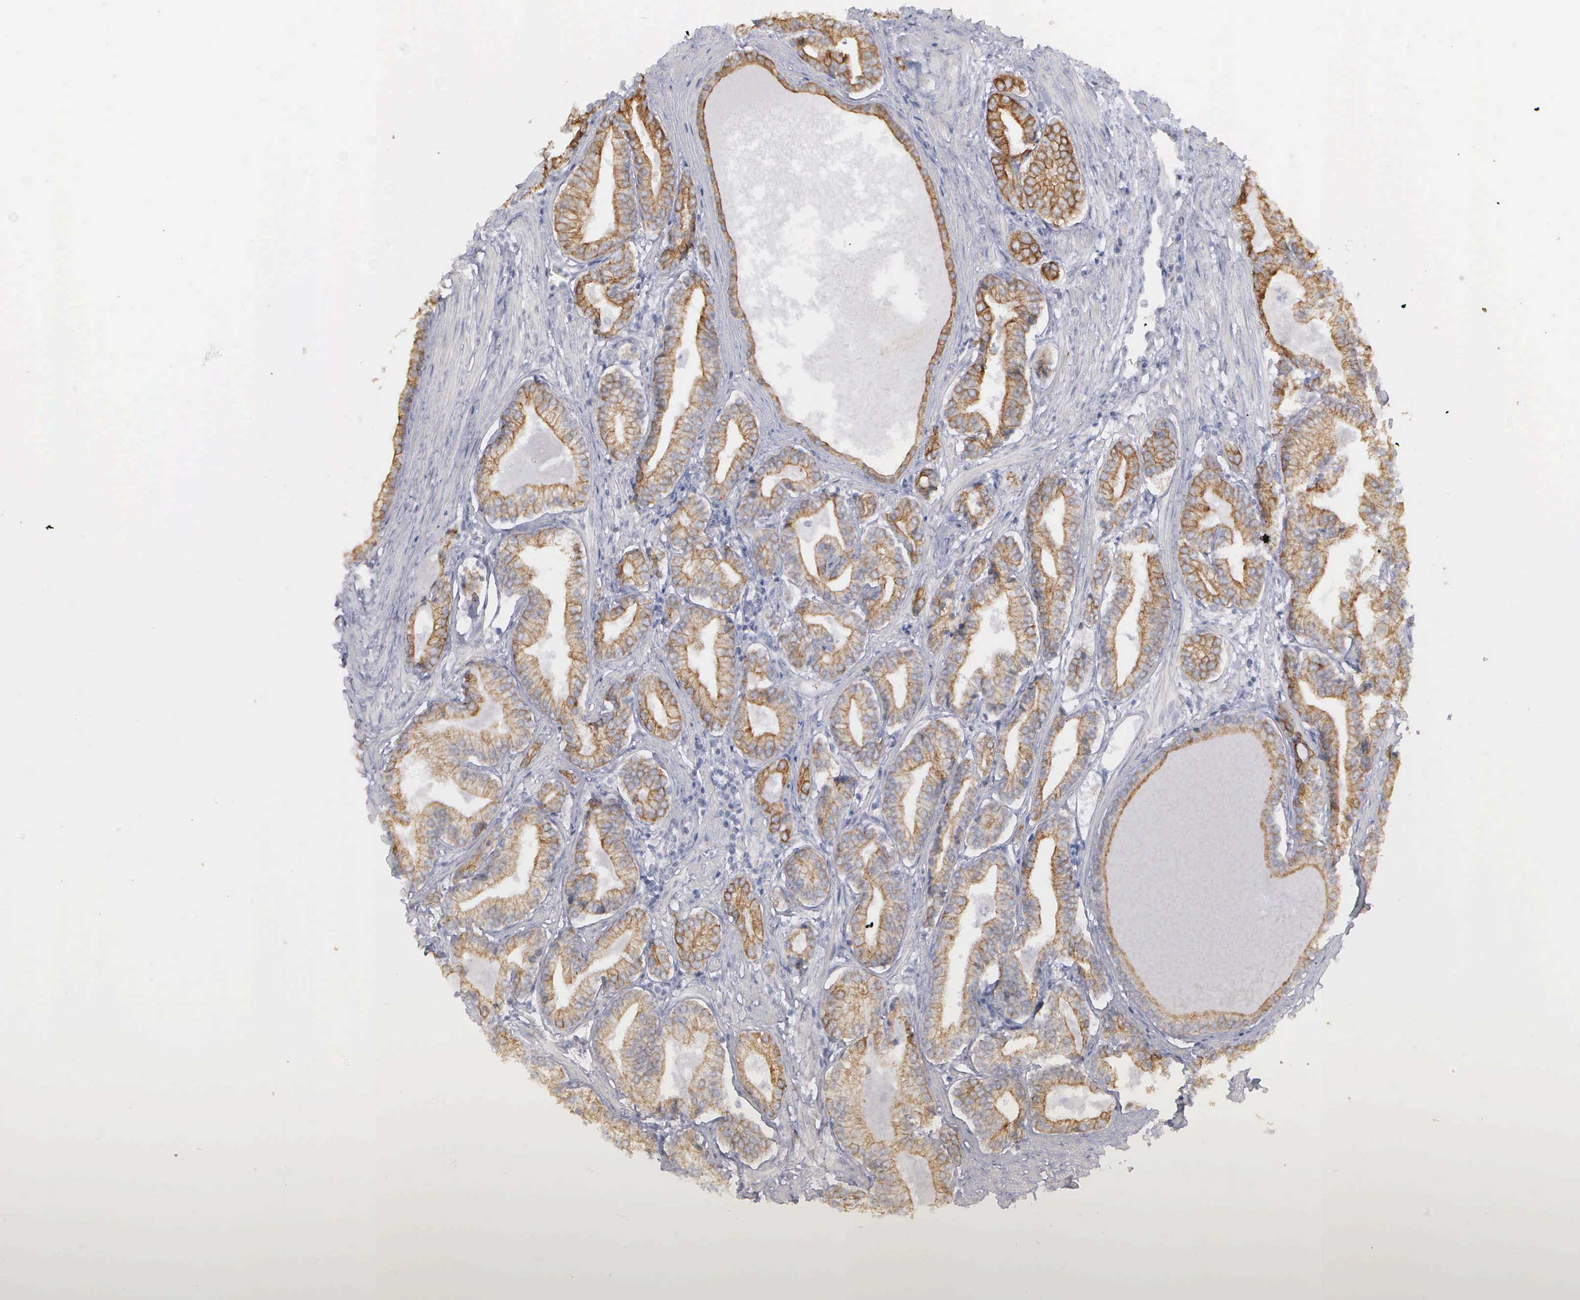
{"staining": {"intensity": "moderate", "quantity": ">75%", "location": "cytoplasmic/membranous"}, "tissue": "prostate cancer", "cell_type": "Tumor cells", "image_type": "cancer", "snomed": [{"axis": "morphology", "description": "Adenocarcinoma, Medium grade"}, {"axis": "topography", "description": "Prostate"}], "caption": "IHC micrograph of neoplastic tissue: human medium-grade adenocarcinoma (prostate) stained using IHC demonstrates medium levels of moderate protein expression localized specifically in the cytoplasmic/membranous of tumor cells, appearing as a cytoplasmic/membranous brown color.", "gene": "WDR89", "patient": {"sex": "male", "age": 72}}